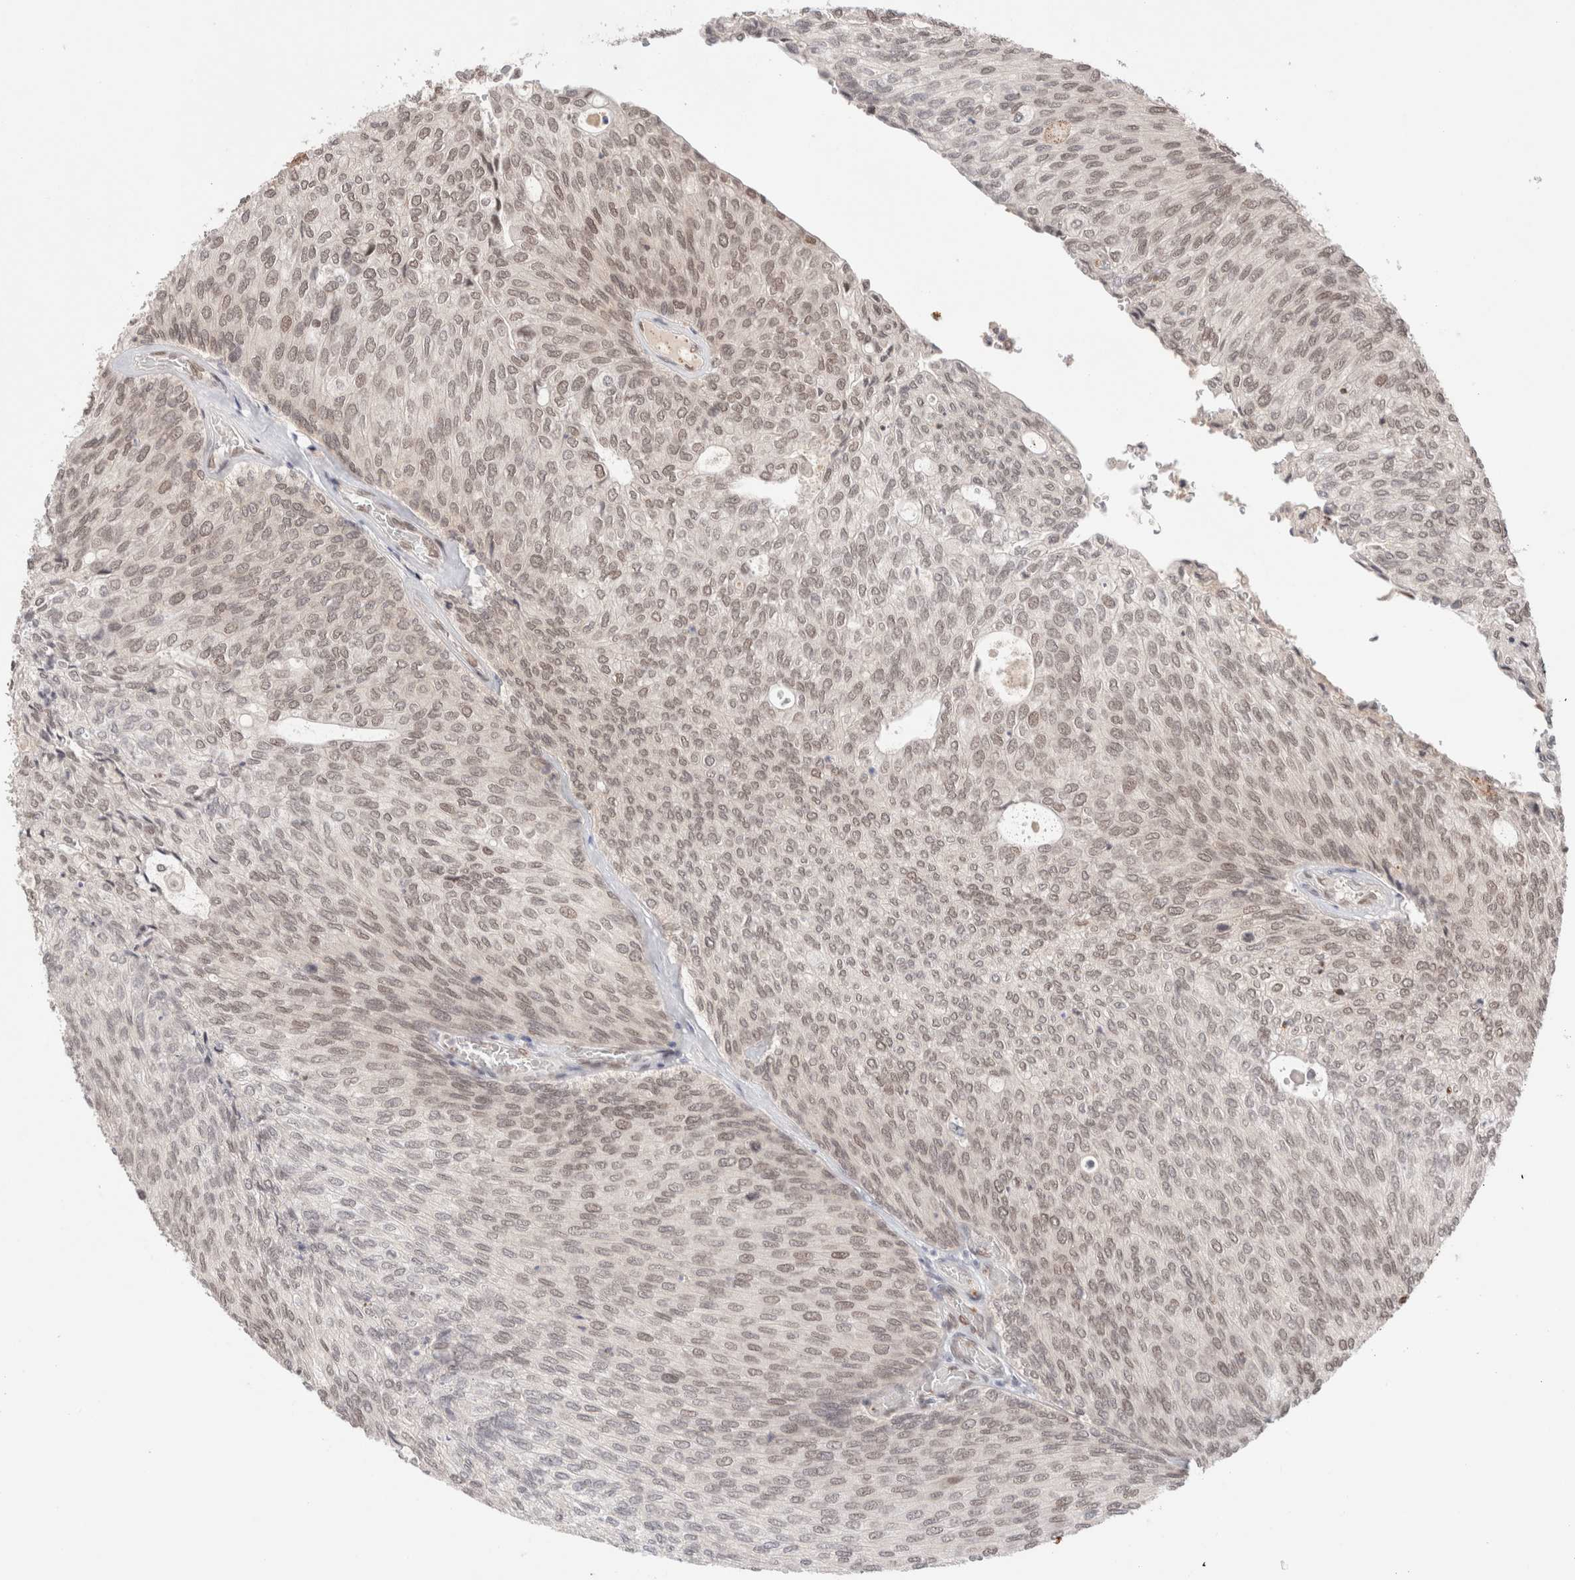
{"staining": {"intensity": "weak", "quantity": ">75%", "location": "nuclear"}, "tissue": "urothelial cancer", "cell_type": "Tumor cells", "image_type": "cancer", "snomed": [{"axis": "morphology", "description": "Urothelial carcinoma, Low grade"}, {"axis": "topography", "description": "Urinary bladder"}], "caption": "High-magnification brightfield microscopy of urothelial carcinoma (low-grade) stained with DAB (3,3'-diaminobenzidine) (brown) and counterstained with hematoxylin (blue). tumor cells exhibit weak nuclear staining is identified in approximately>75% of cells. (DAB IHC with brightfield microscopy, high magnification).", "gene": "GATAD2A", "patient": {"sex": "female", "age": 79}}